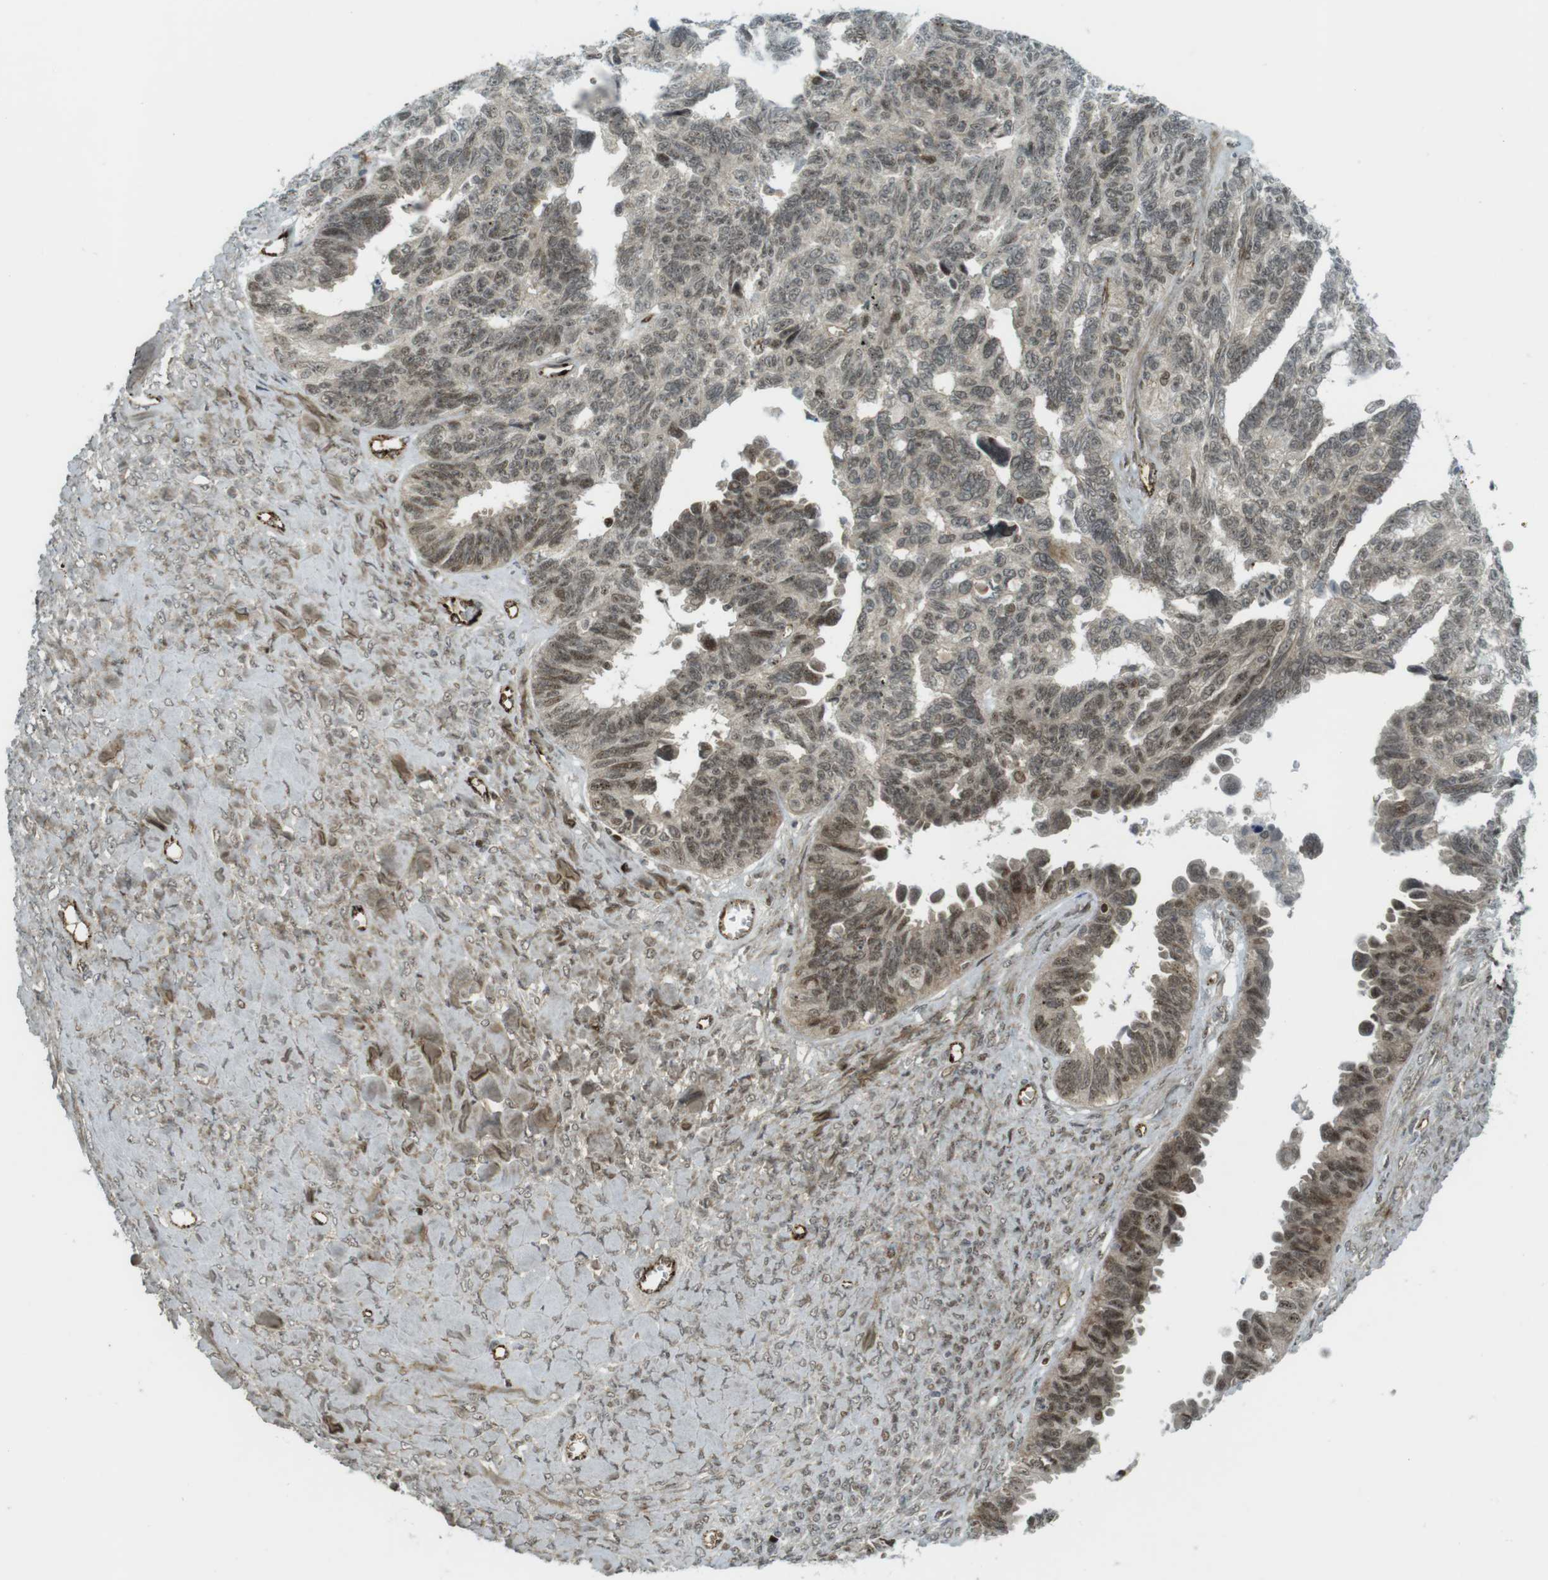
{"staining": {"intensity": "moderate", "quantity": ">75%", "location": "nuclear"}, "tissue": "ovarian cancer", "cell_type": "Tumor cells", "image_type": "cancer", "snomed": [{"axis": "morphology", "description": "Cystadenocarcinoma, serous, NOS"}, {"axis": "topography", "description": "Ovary"}], "caption": "A brown stain shows moderate nuclear positivity of a protein in human ovarian serous cystadenocarcinoma tumor cells.", "gene": "PPP1R13B", "patient": {"sex": "female", "age": 79}}